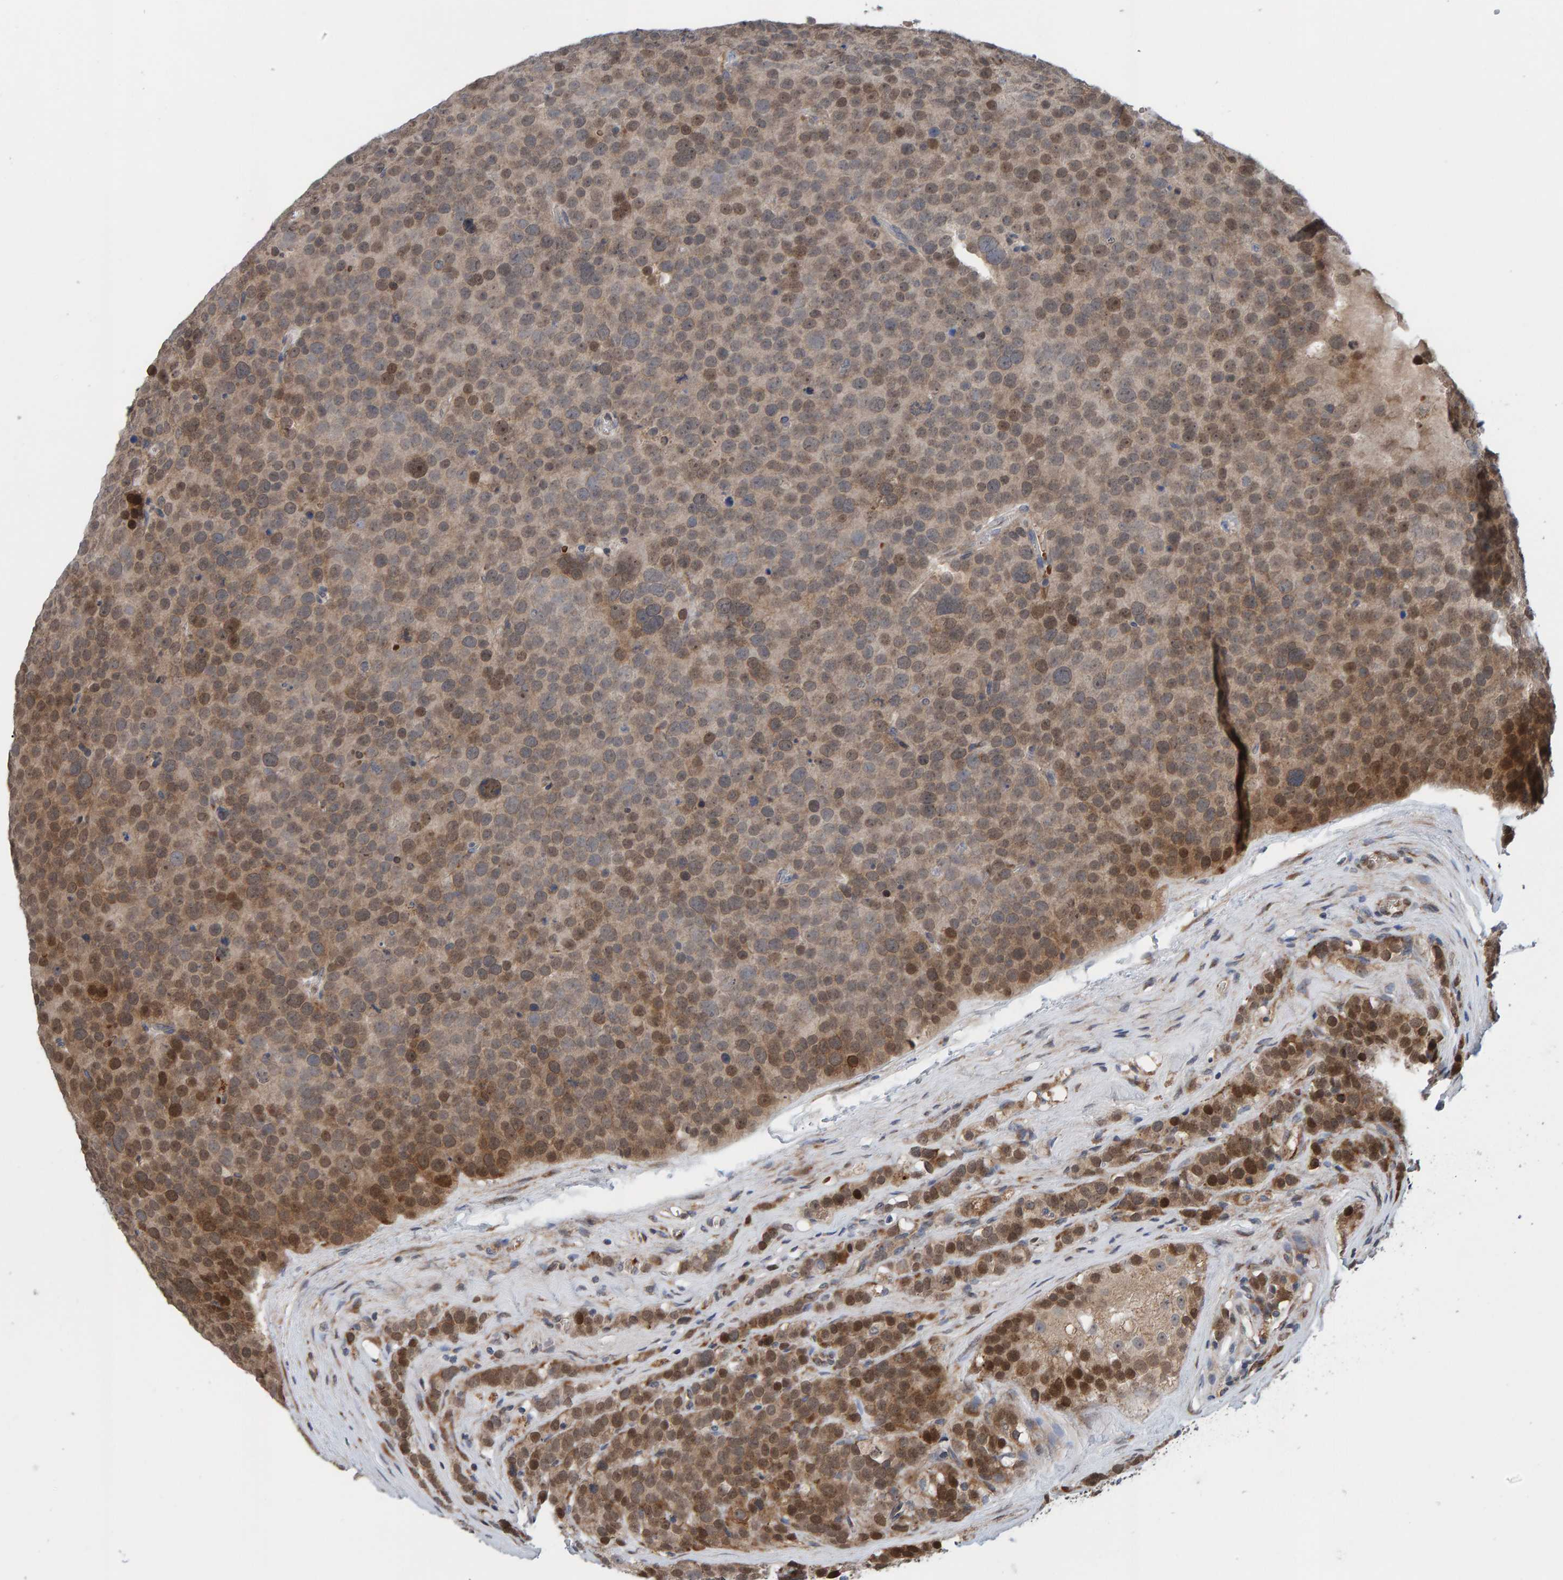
{"staining": {"intensity": "moderate", "quantity": ">75%", "location": "cytoplasmic/membranous,nuclear"}, "tissue": "testis cancer", "cell_type": "Tumor cells", "image_type": "cancer", "snomed": [{"axis": "morphology", "description": "Seminoma, NOS"}, {"axis": "topography", "description": "Testis"}], "caption": "Immunohistochemical staining of testis seminoma displays medium levels of moderate cytoplasmic/membranous and nuclear staining in about >75% of tumor cells.", "gene": "MFSD6L", "patient": {"sex": "male", "age": 71}}